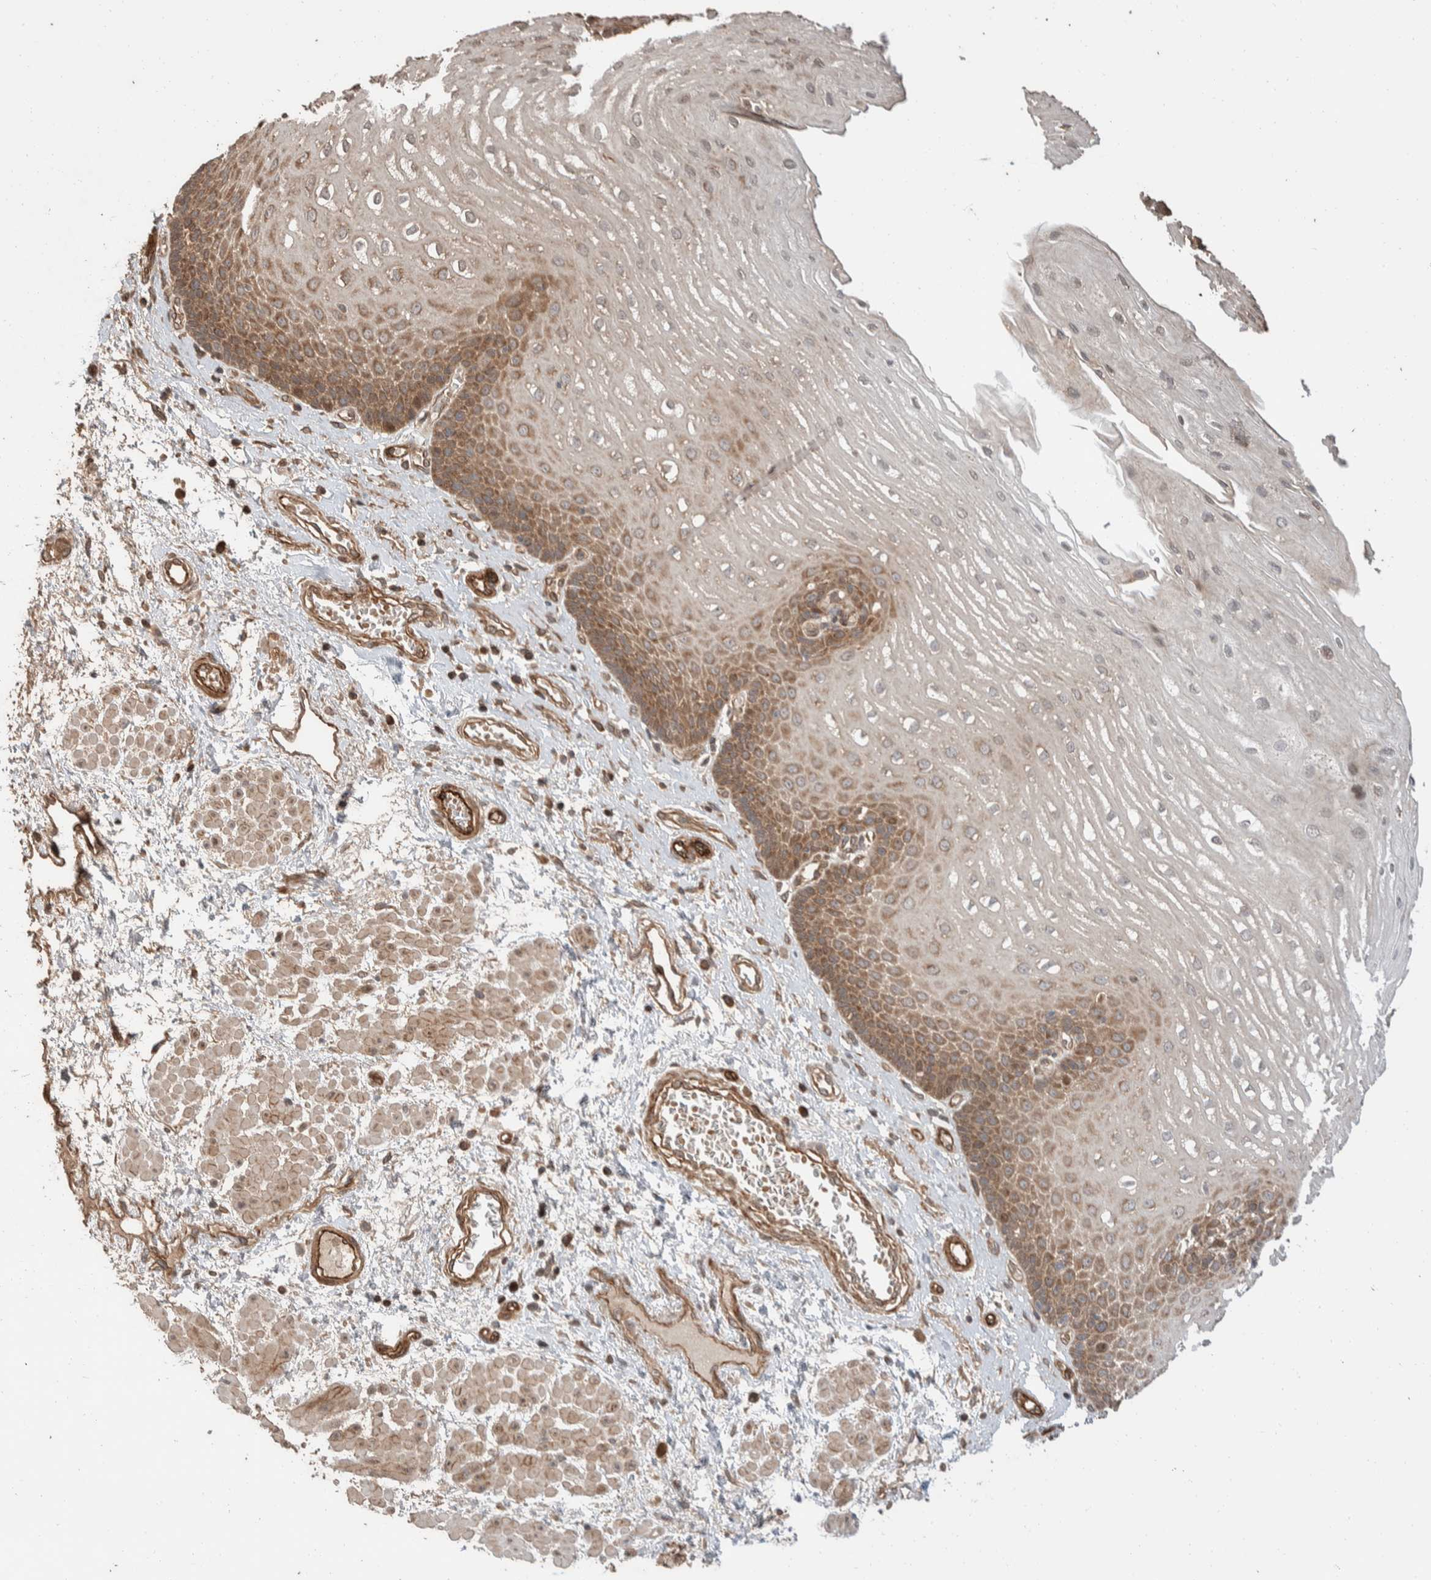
{"staining": {"intensity": "moderate", "quantity": "25%-75%", "location": "cytoplasmic/membranous"}, "tissue": "esophagus", "cell_type": "Squamous epithelial cells", "image_type": "normal", "snomed": [{"axis": "morphology", "description": "Normal tissue, NOS"}, {"axis": "topography", "description": "Esophagus"}], "caption": "This photomicrograph displays immunohistochemistry (IHC) staining of normal human esophagus, with medium moderate cytoplasmic/membranous positivity in about 25%-75% of squamous epithelial cells.", "gene": "ERC1", "patient": {"sex": "male", "age": 48}}